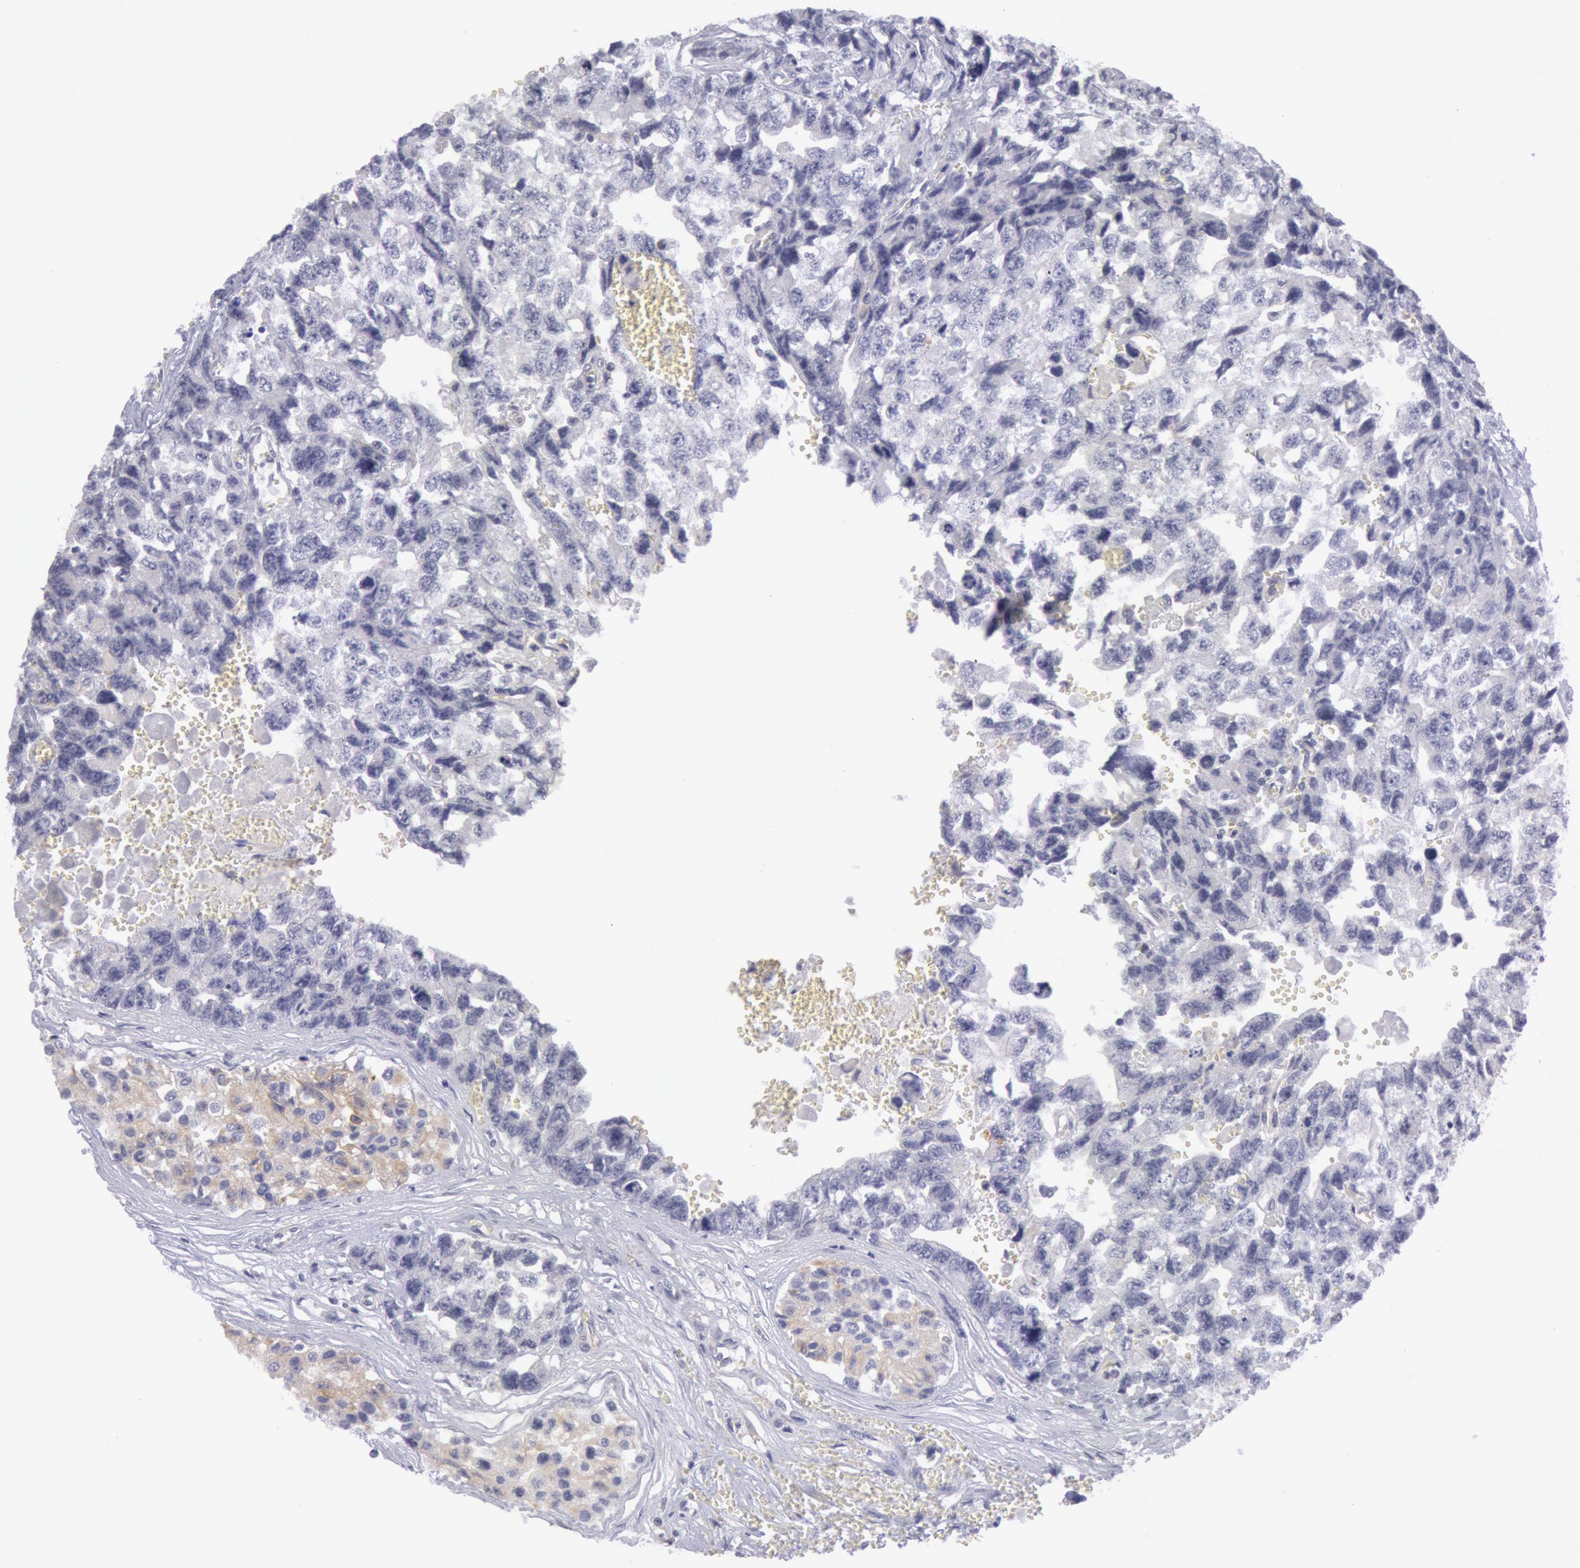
{"staining": {"intensity": "negative", "quantity": "none", "location": "none"}, "tissue": "testis cancer", "cell_type": "Tumor cells", "image_type": "cancer", "snomed": [{"axis": "morphology", "description": "Carcinoma, Embryonal, NOS"}, {"axis": "topography", "description": "Testis"}], "caption": "A histopathology image of testis cancer stained for a protein reveals no brown staining in tumor cells.", "gene": "IKBKB", "patient": {"sex": "male", "age": 31}}